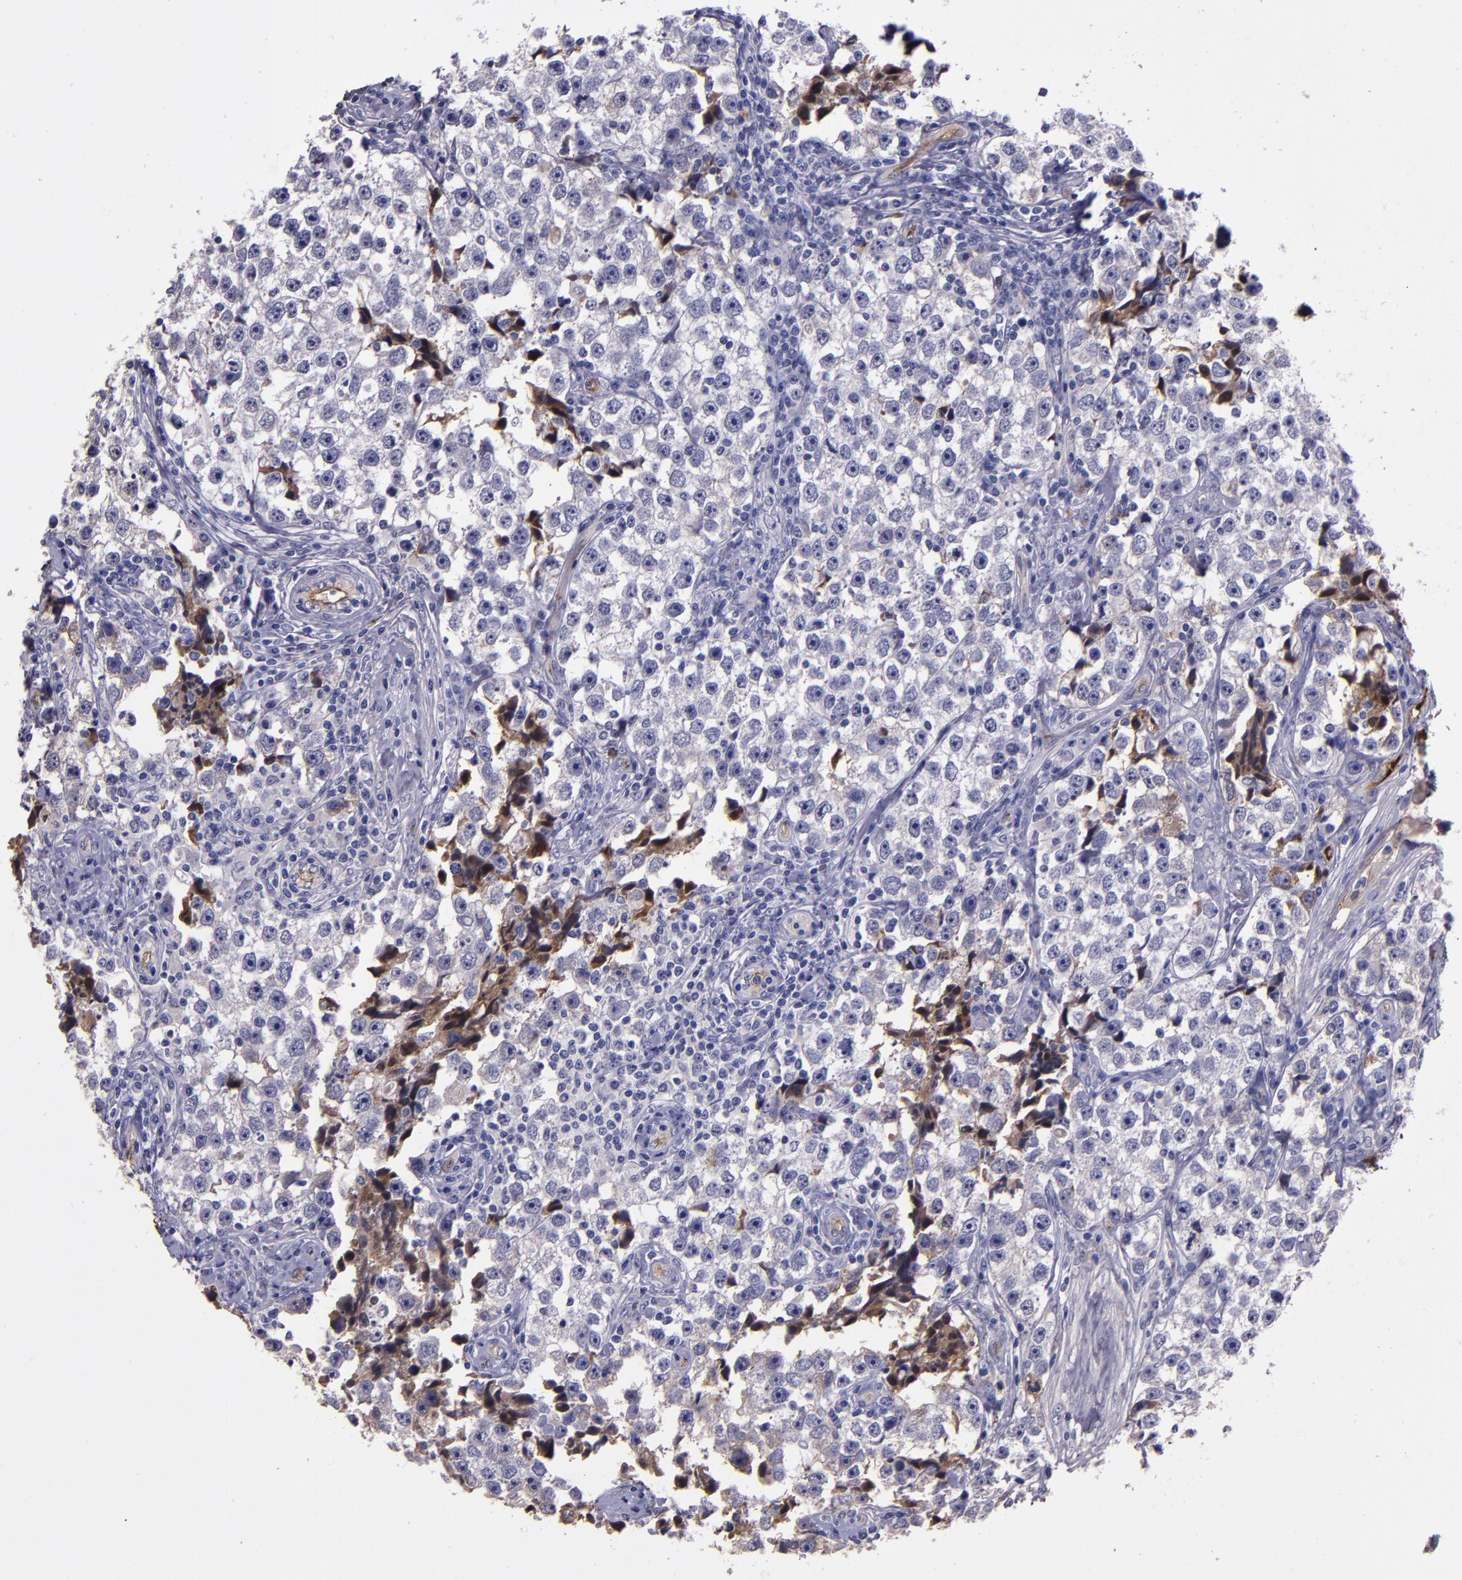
{"staining": {"intensity": "moderate", "quantity": "<25%", "location": "cytoplasmic/membranous"}, "tissue": "testis cancer", "cell_type": "Tumor cells", "image_type": "cancer", "snomed": [{"axis": "morphology", "description": "Seminoma, NOS"}, {"axis": "topography", "description": "Testis"}], "caption": "A histopathology image of human testis cancer (seminoma) stained for a protein shows moderate cytoplasmic/membranous brown staining in tumor cells.", "gene": "A2M", "patient": {"sex": "male", "age": 32}}